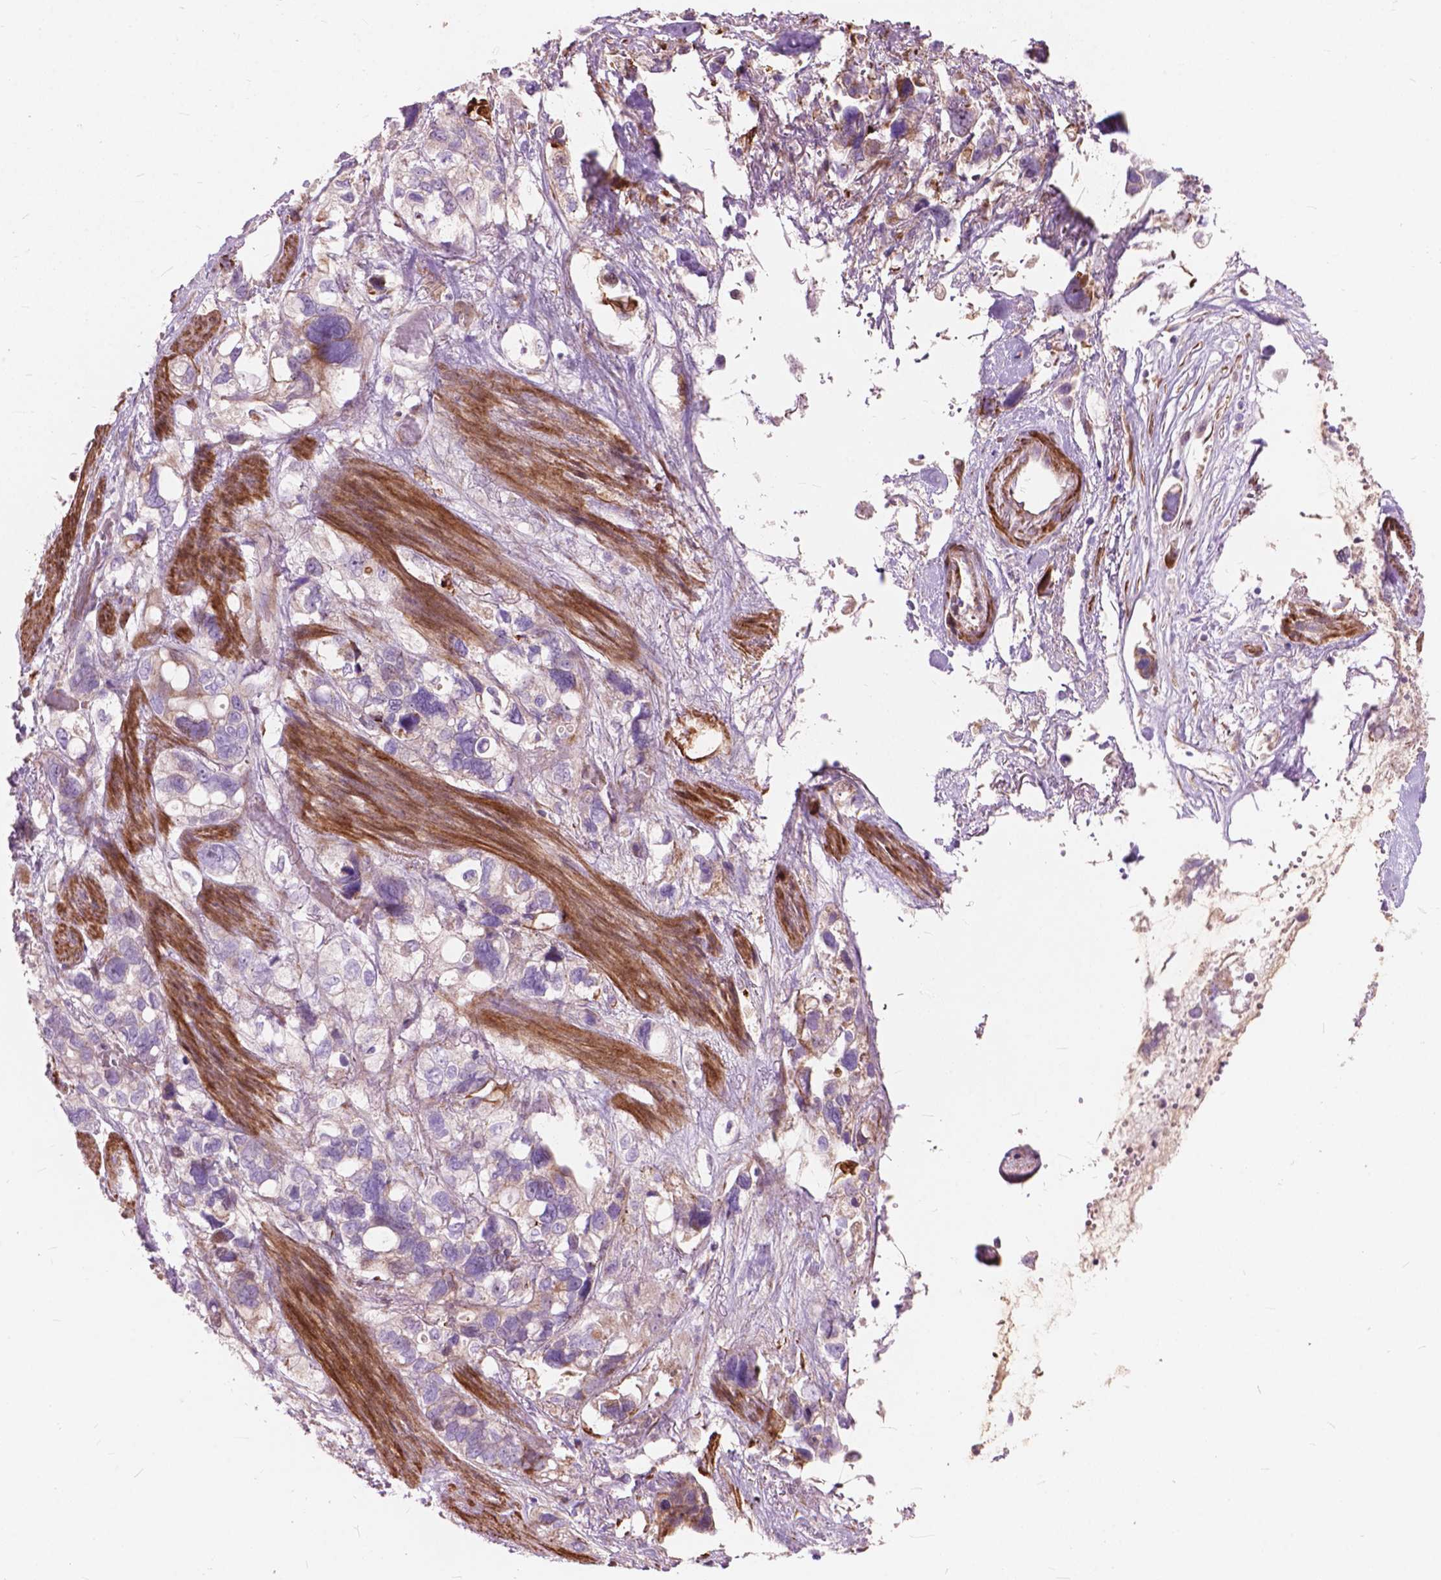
{"staining": {"intensity": "negative", "quantity": "none", "location": "none"}, "tissue": "stomach cancer", "cell_type": "Tumor cells", "image_type": "cancer", "snomed": [{"axis": "morphology", "description": "Adenocarcinoma, NOS"}, {"axis": "topography", "description": "Stomach, upper"}], "caption": "Immunohistochemistry (IHC) image of neoplastic tissue: human stomach cancer (adenocarcinoma) stained with DAB (3,3'-diaminobenzidine) exhibits no significant protein expression in tumor cells.", "gene": "MORN1", "patient": {"sex": "female", "age": 81}}